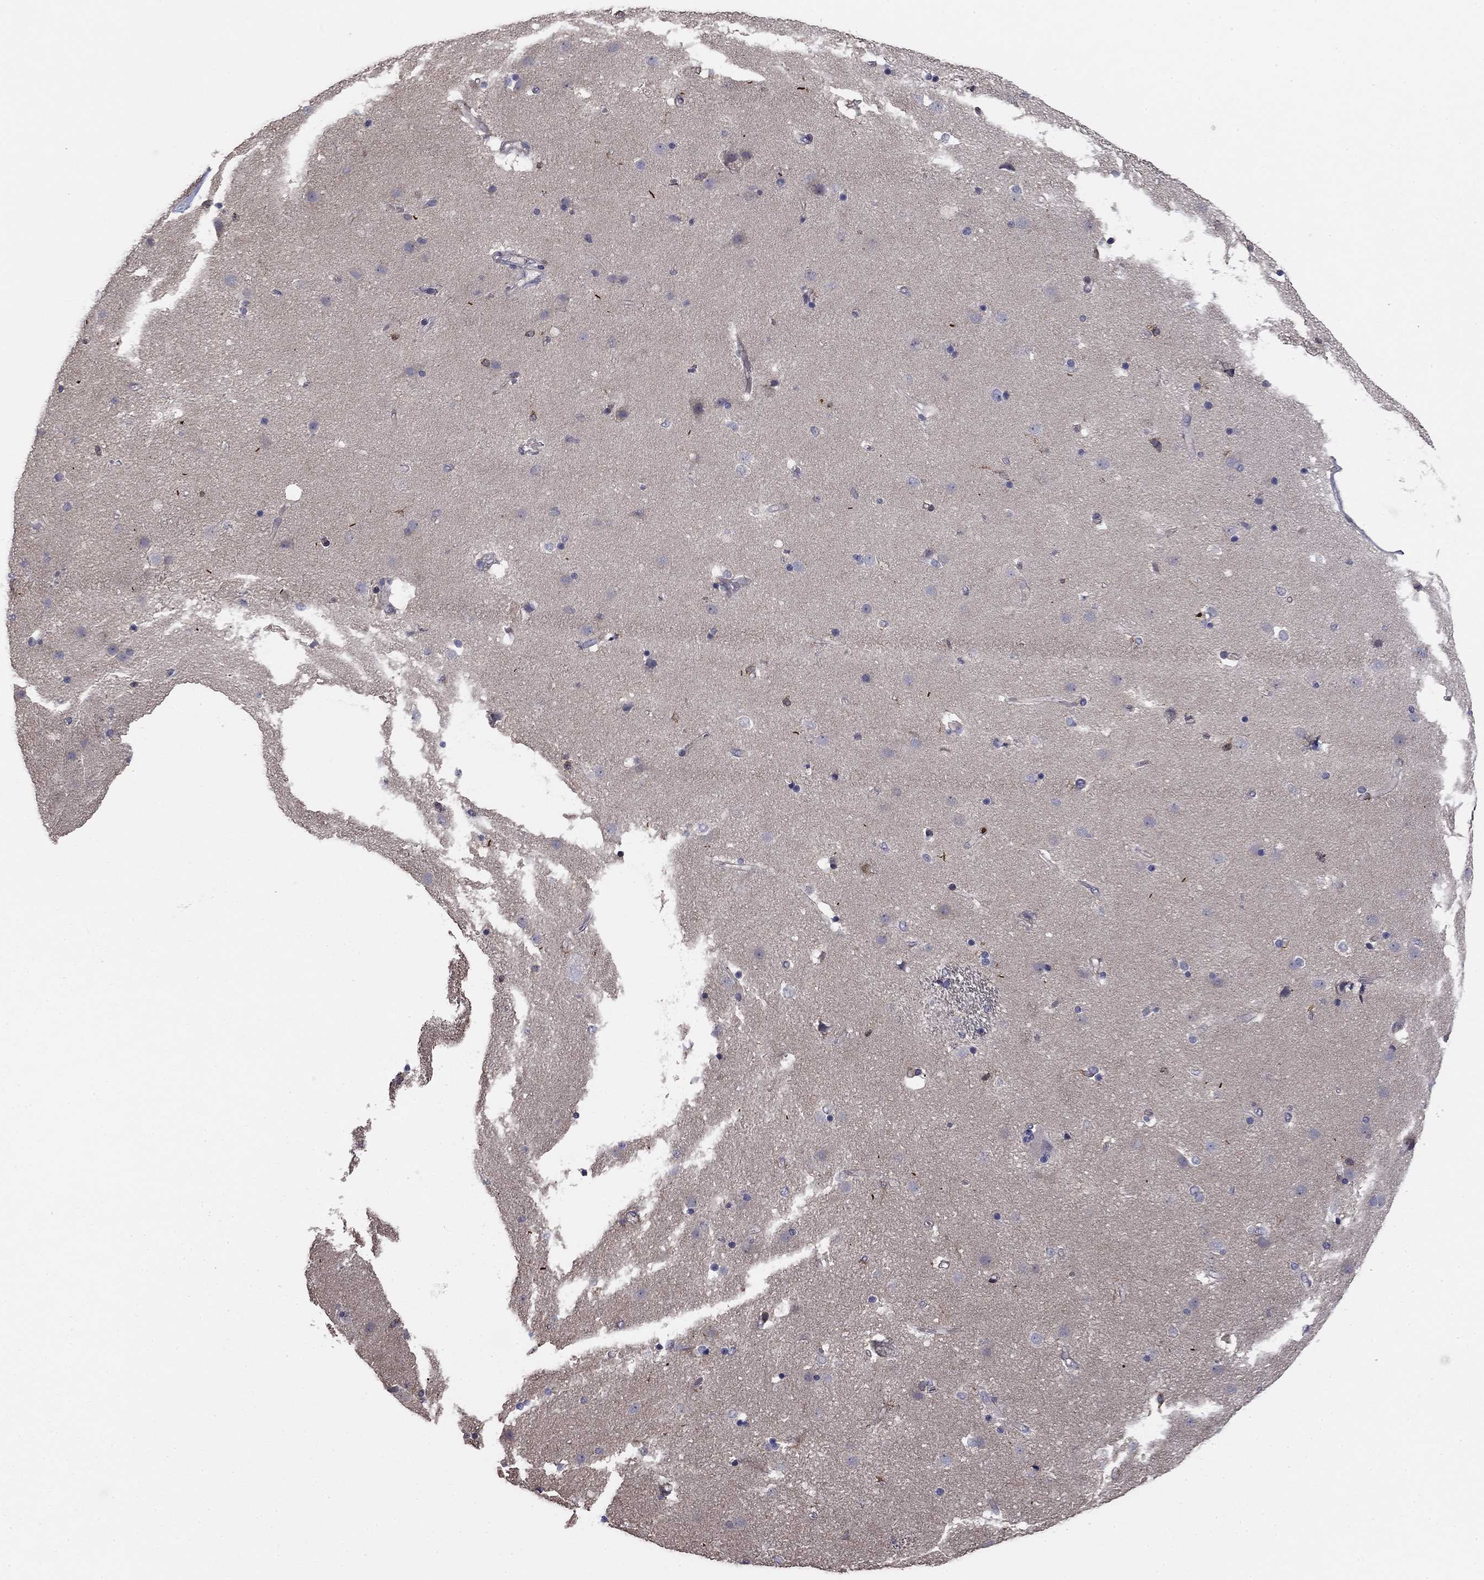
{"staining": {"intensity": "negative", "quantity": "none", "location": "none"}, "tissue": "caudate", "cell_type": "Glial cells", "image_type": "normal", "snomed": [{"axis": "morphology", "description": "Normal tissue, NOS"}, {"axis": "topography", "description": "Lateral ventricle wall"}], "caption": "Immunohistochemistry image of unremarkable human caudate stained for a protein (brown), which exhibits no expression in glial cells.", "gene": "PLCB2", "patient": {"sex": "female", "age": 71}}